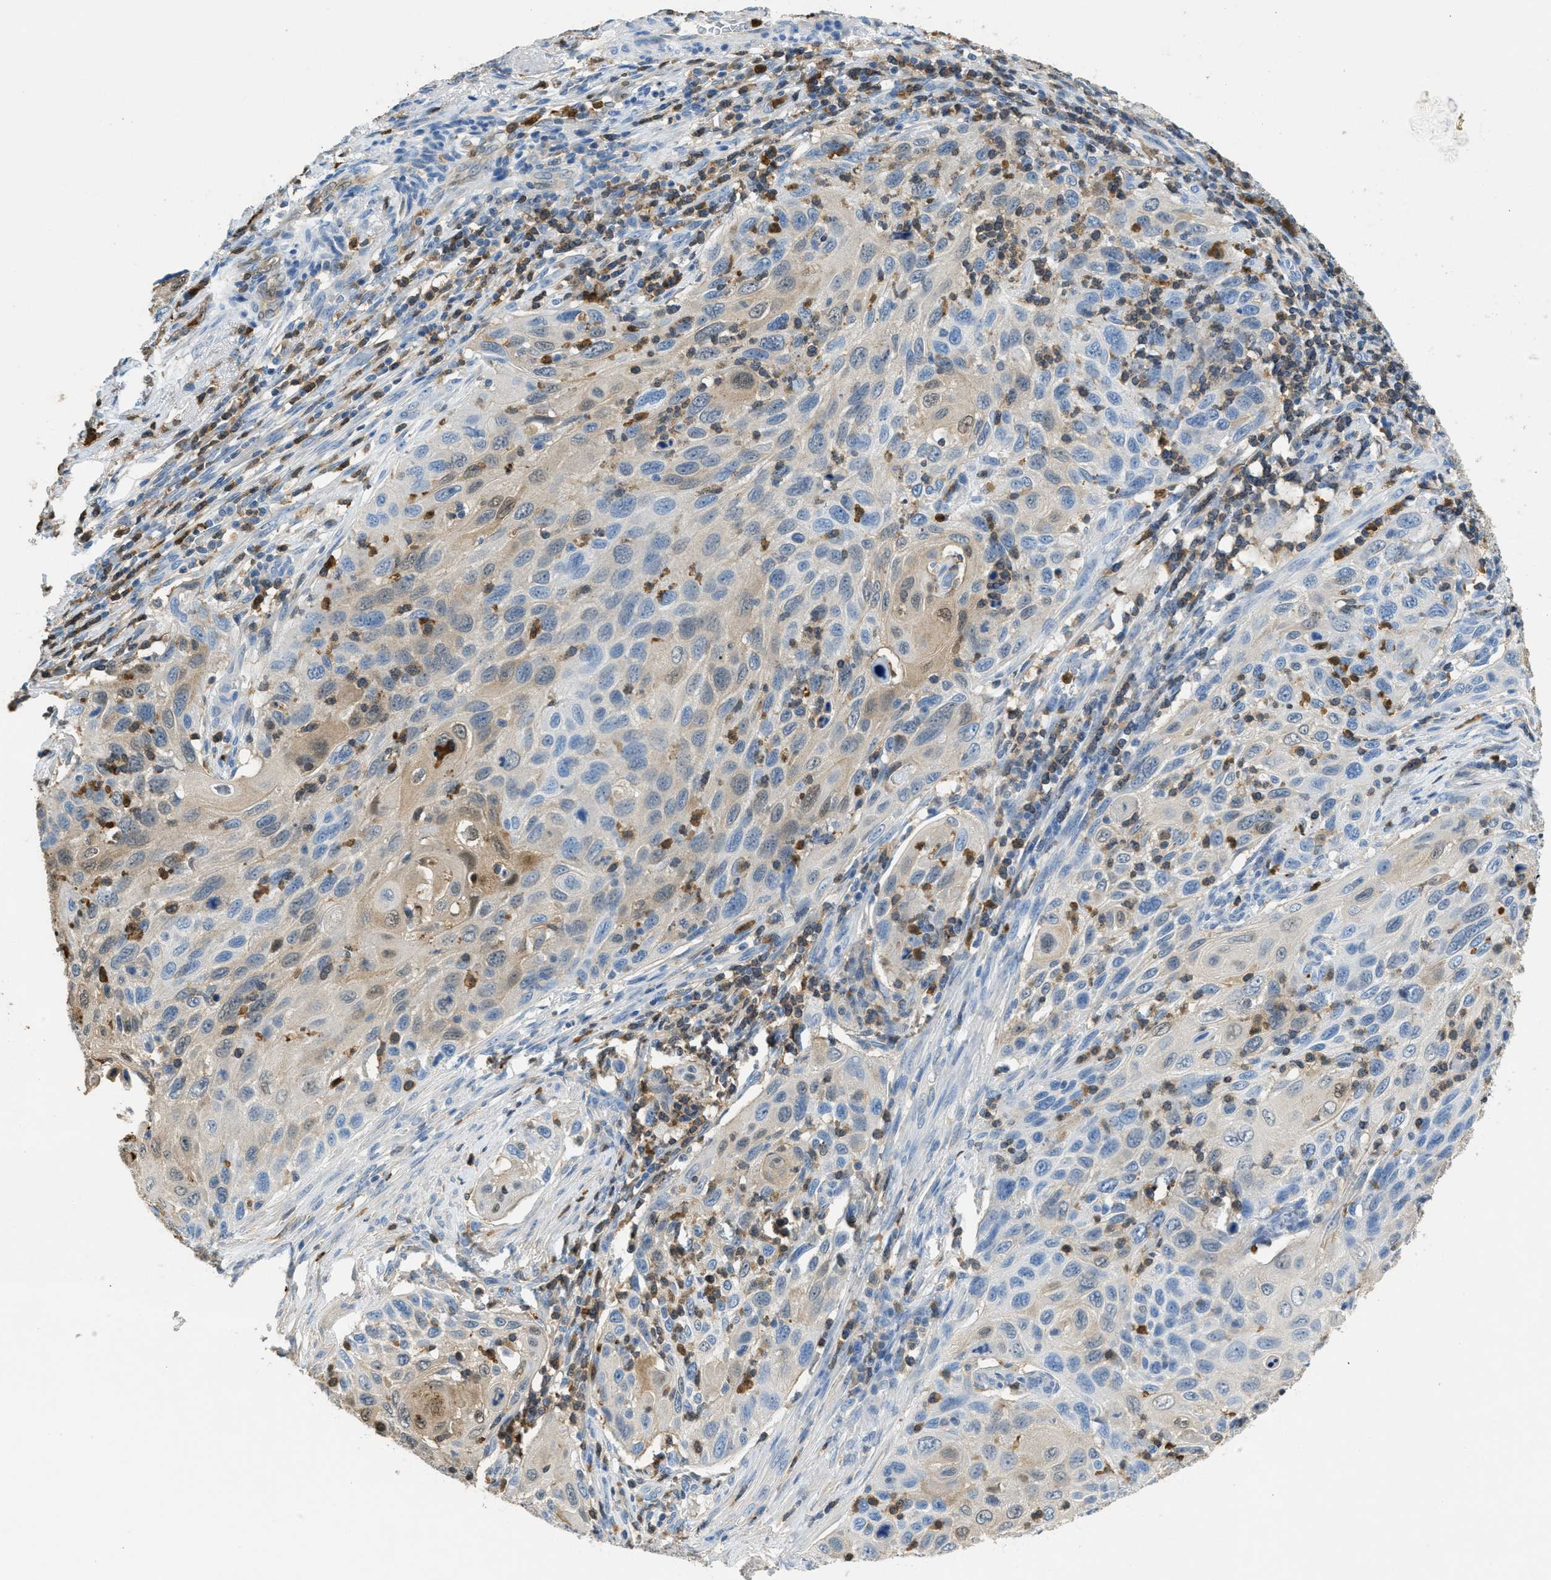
{"staining": {"intensity": "weak", "quantity": "25%-75%", "location": "cytoplasmic/membranous"}, "tissue": "cervical cancer", "cell_type": "Tumor cells", "image_type": "cancer", "snomed": [{"axis": "morphology", "description": "Squamous cell carcinoma, NOS"}, {"axis": "topography", "description": "Cervix"}], "caption": "Tumor cells display weak cytoplasmic/membranous staining in about 25%-75% of cells in cervical cancer. (brown staining indicates protein expression, while blue staining denotes nuclei).", "gene": "SERPINB1", "patient": {"sex": "female", "age": 70}}